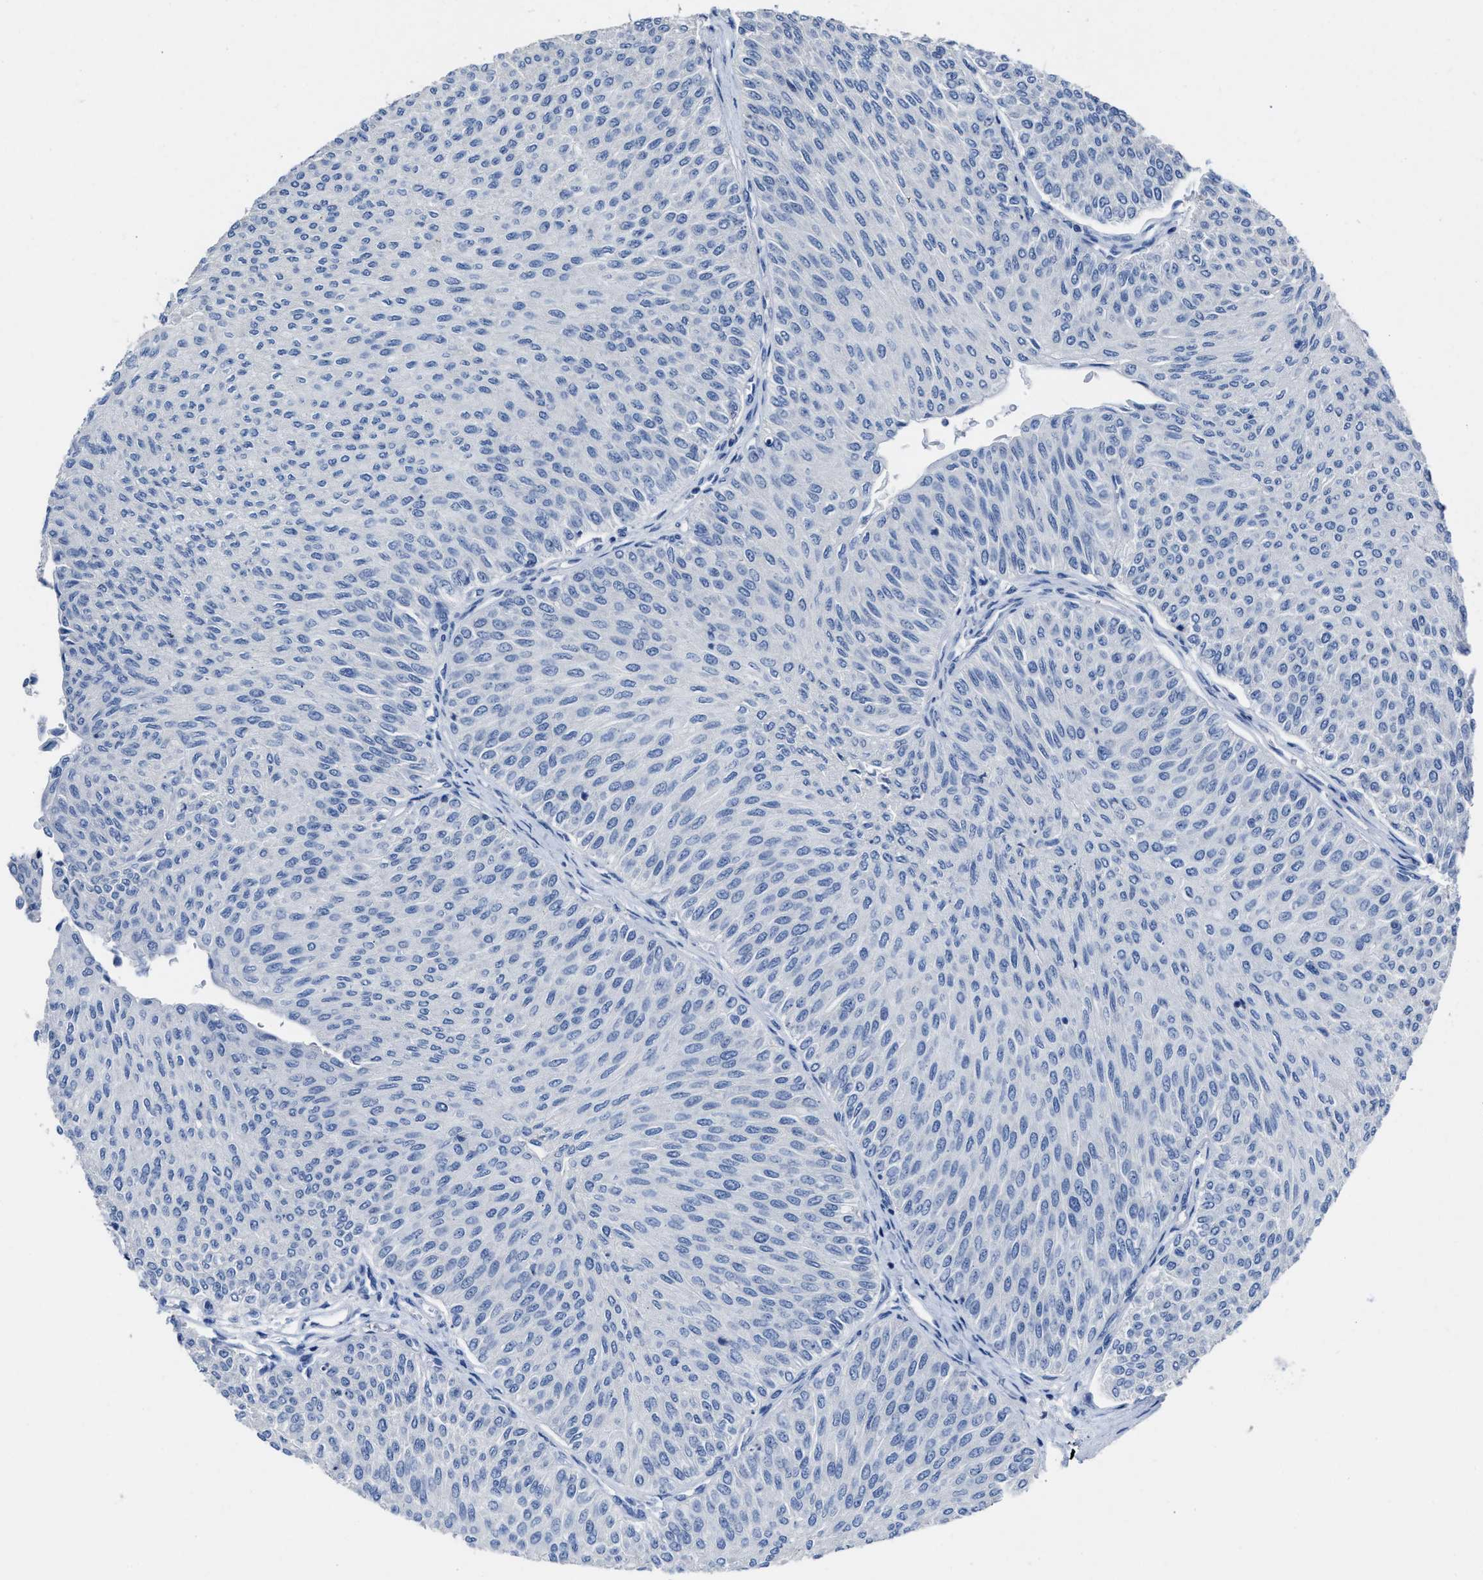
{"staining": {"intensity": "negative", "quantity": "none", "location": "none"}, "tissue": "urothelial cancer", "cell_type": "Tumor cells", "image_type": "cancer", "snomed": [{"axis": "morphology", "description": "Urothelial carcinoma, Low grade"}, {"axis": "topography", "description": "Urinary bladder"}], "caption": "Urothelial cancer was stained to show a protein in brown. There is no significant staining in tumor cells.", "gene": "CEACAM5", "patient": {"sex": "male", "age": 78}}